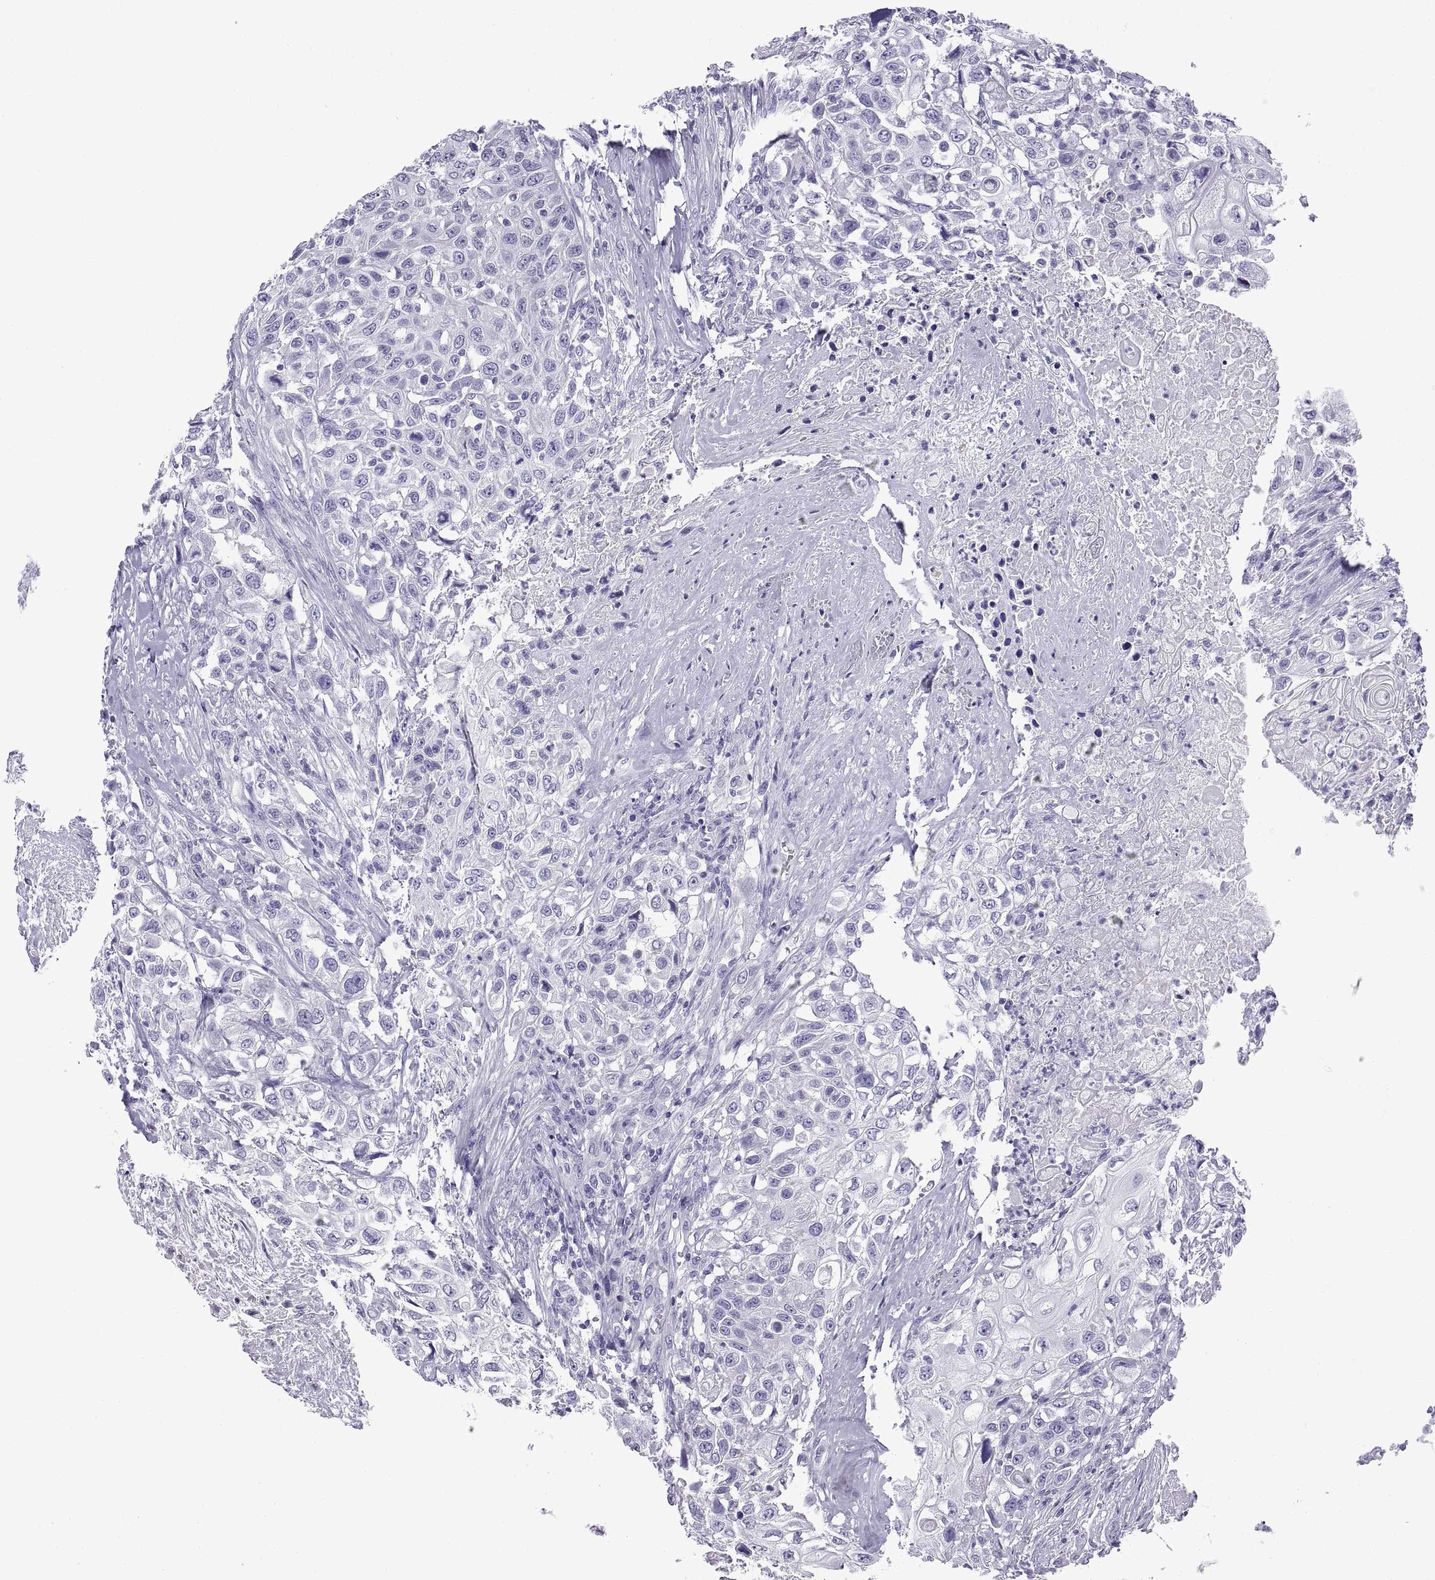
{"staining": {"intensity": "negative", "quantity": "none", "location": "none"}, "tissue": "urothelial cancer", "cell_type": "Tumor cells", "image_type": "cancer", "snomed": [{"axis": "morphology", "description": "Urothelial carcinoma, High grade"}, {"axis": "topography", "description": "Urinary bladder"}], "caption": "The photomicrograph reveals no significant positivity in tumor cells of urothelial cancer.", "gene": "SPDYE1", "patient": {"sex": "female", "age": 56}}